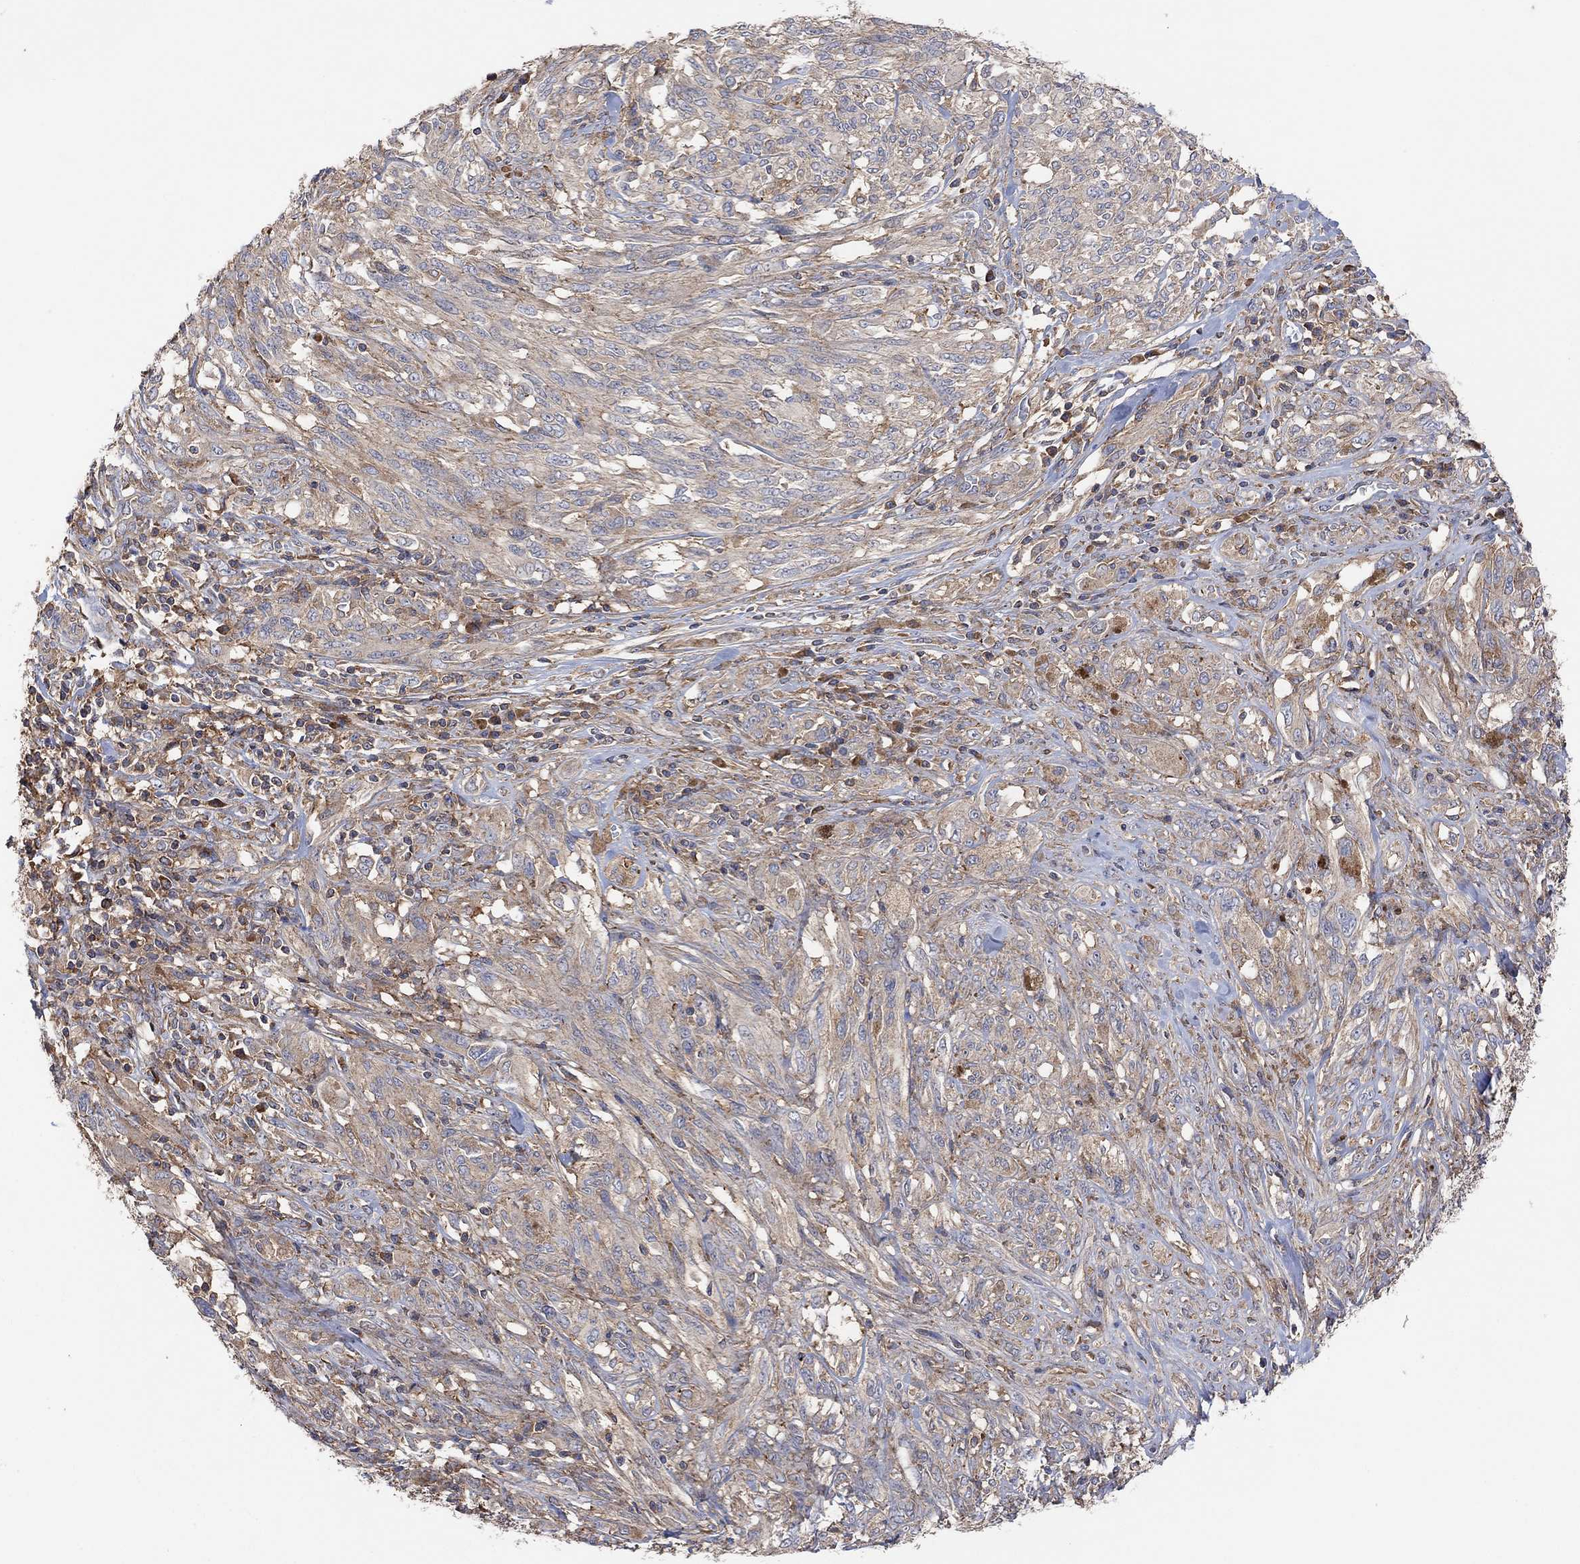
{"staining": {"intensity": "weak", "quantity": "25%-75%", "location": "cytoplasmic/membranous"}, "tissue": "melanoma", "cell_type": "Tumor cells", "image_type": "cancer", "snomed": [{"axis": "morphology", "description": "Malignant melanoma, NOS"}, {"axis": "topography", "description": "Skin"}], "caption": "The immunohistochemical stain highlights weak cytoplasmic/membranous staining in tumor cells of melanoma tissue.", "gene": "BLOC1S3", "patient": {"sex": "female", "age": 91}}